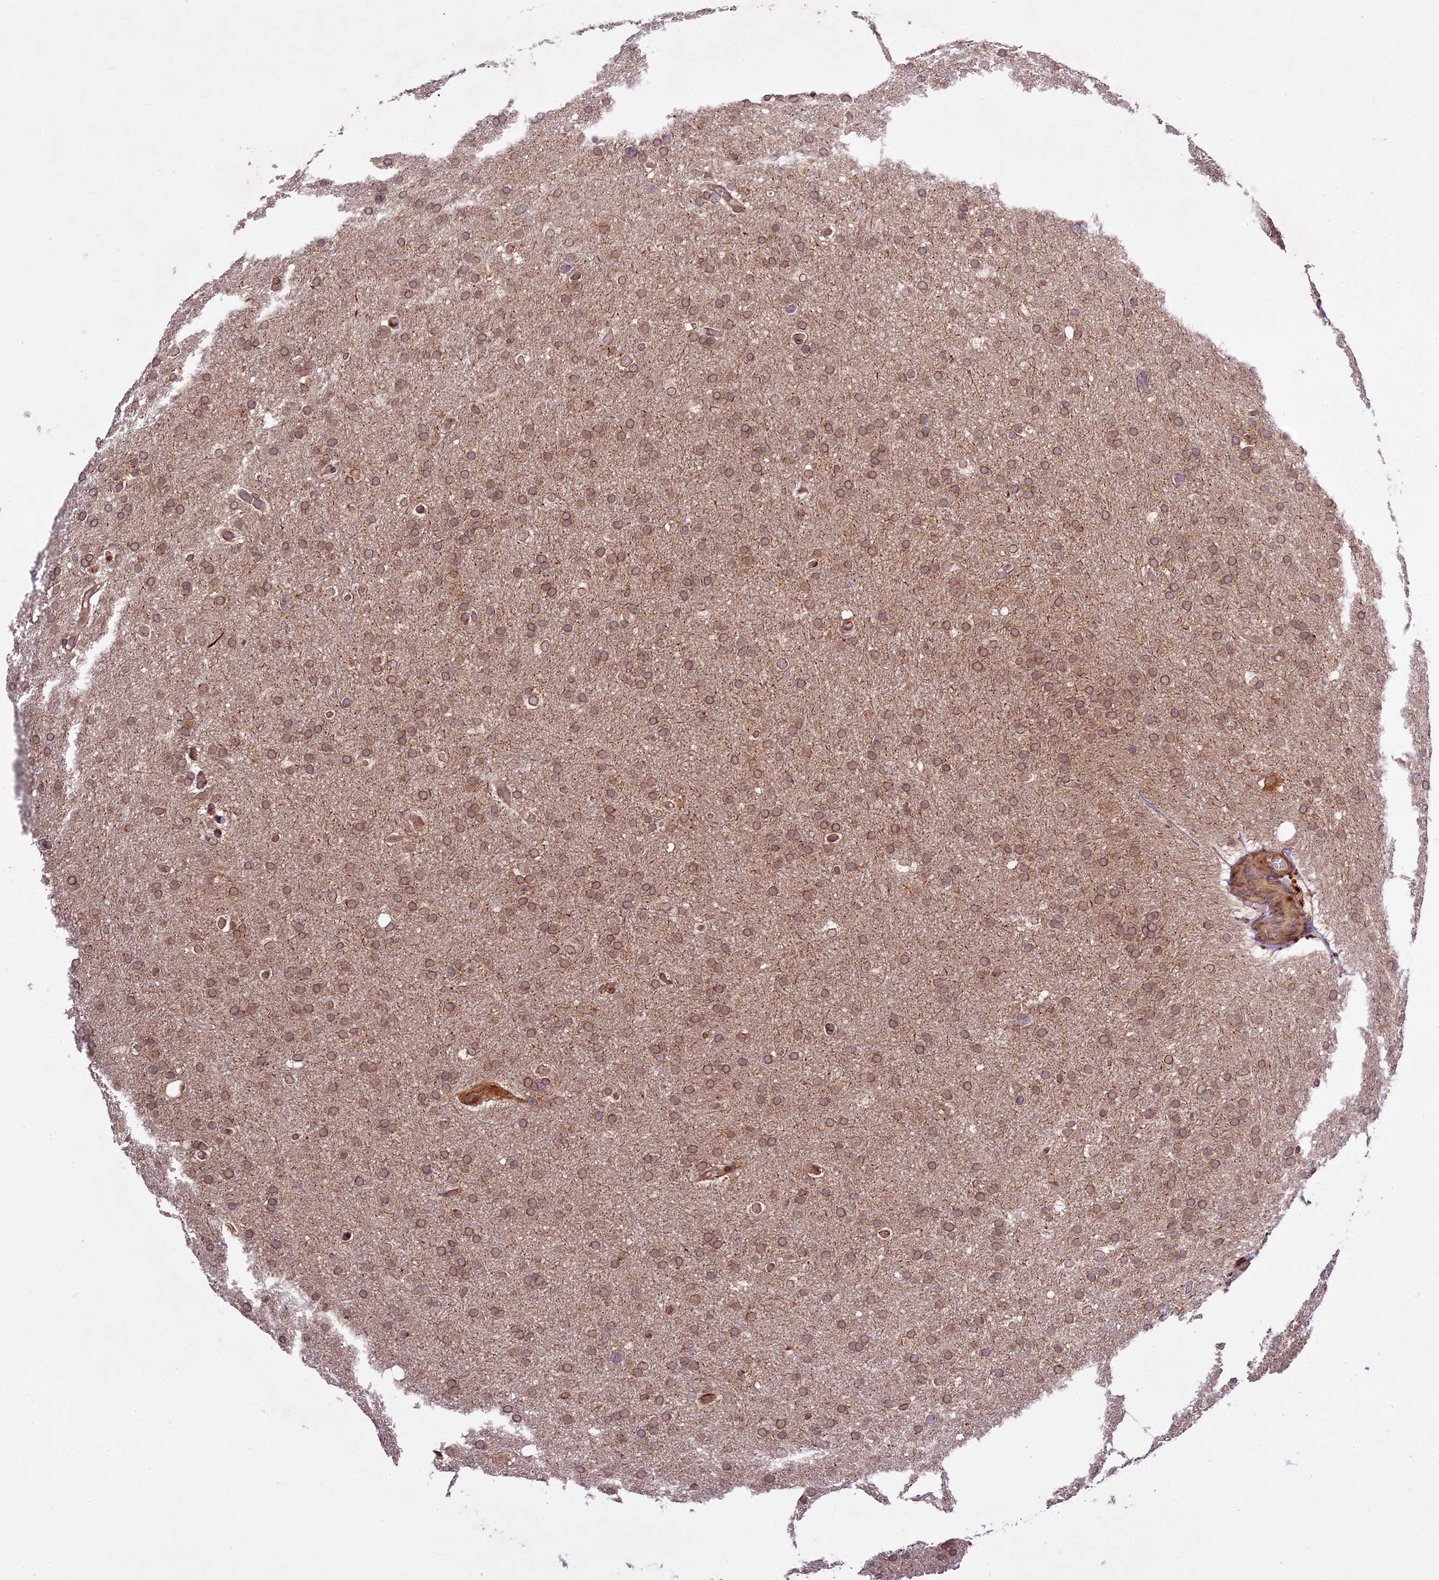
{"staining": {"intensity": "moderate", "quantity": ">75%", "location": "cytoplasmic/membranous"}, "tissue": "glioma", "cell_type": "Tumor cells", "image_type": "cancer", "snomed": [{"axis": "morphology", "description": "Glioma, malignant, High grade"}, {"axis": "topography", "description": "Cerebral cortex"}], "caption": "Immunohistochemistry (IHC) of human glioma displays medium levels of moderate cytoplasmic/membranous expression in approximately >75% of tumor cells. The protein is stained brown, and the nuclei are stained in blue (DAB IHC with brightfield microscopy, high magnification).", "gene": "DGKH", "patient": {"sex": "female", "age": 36}}